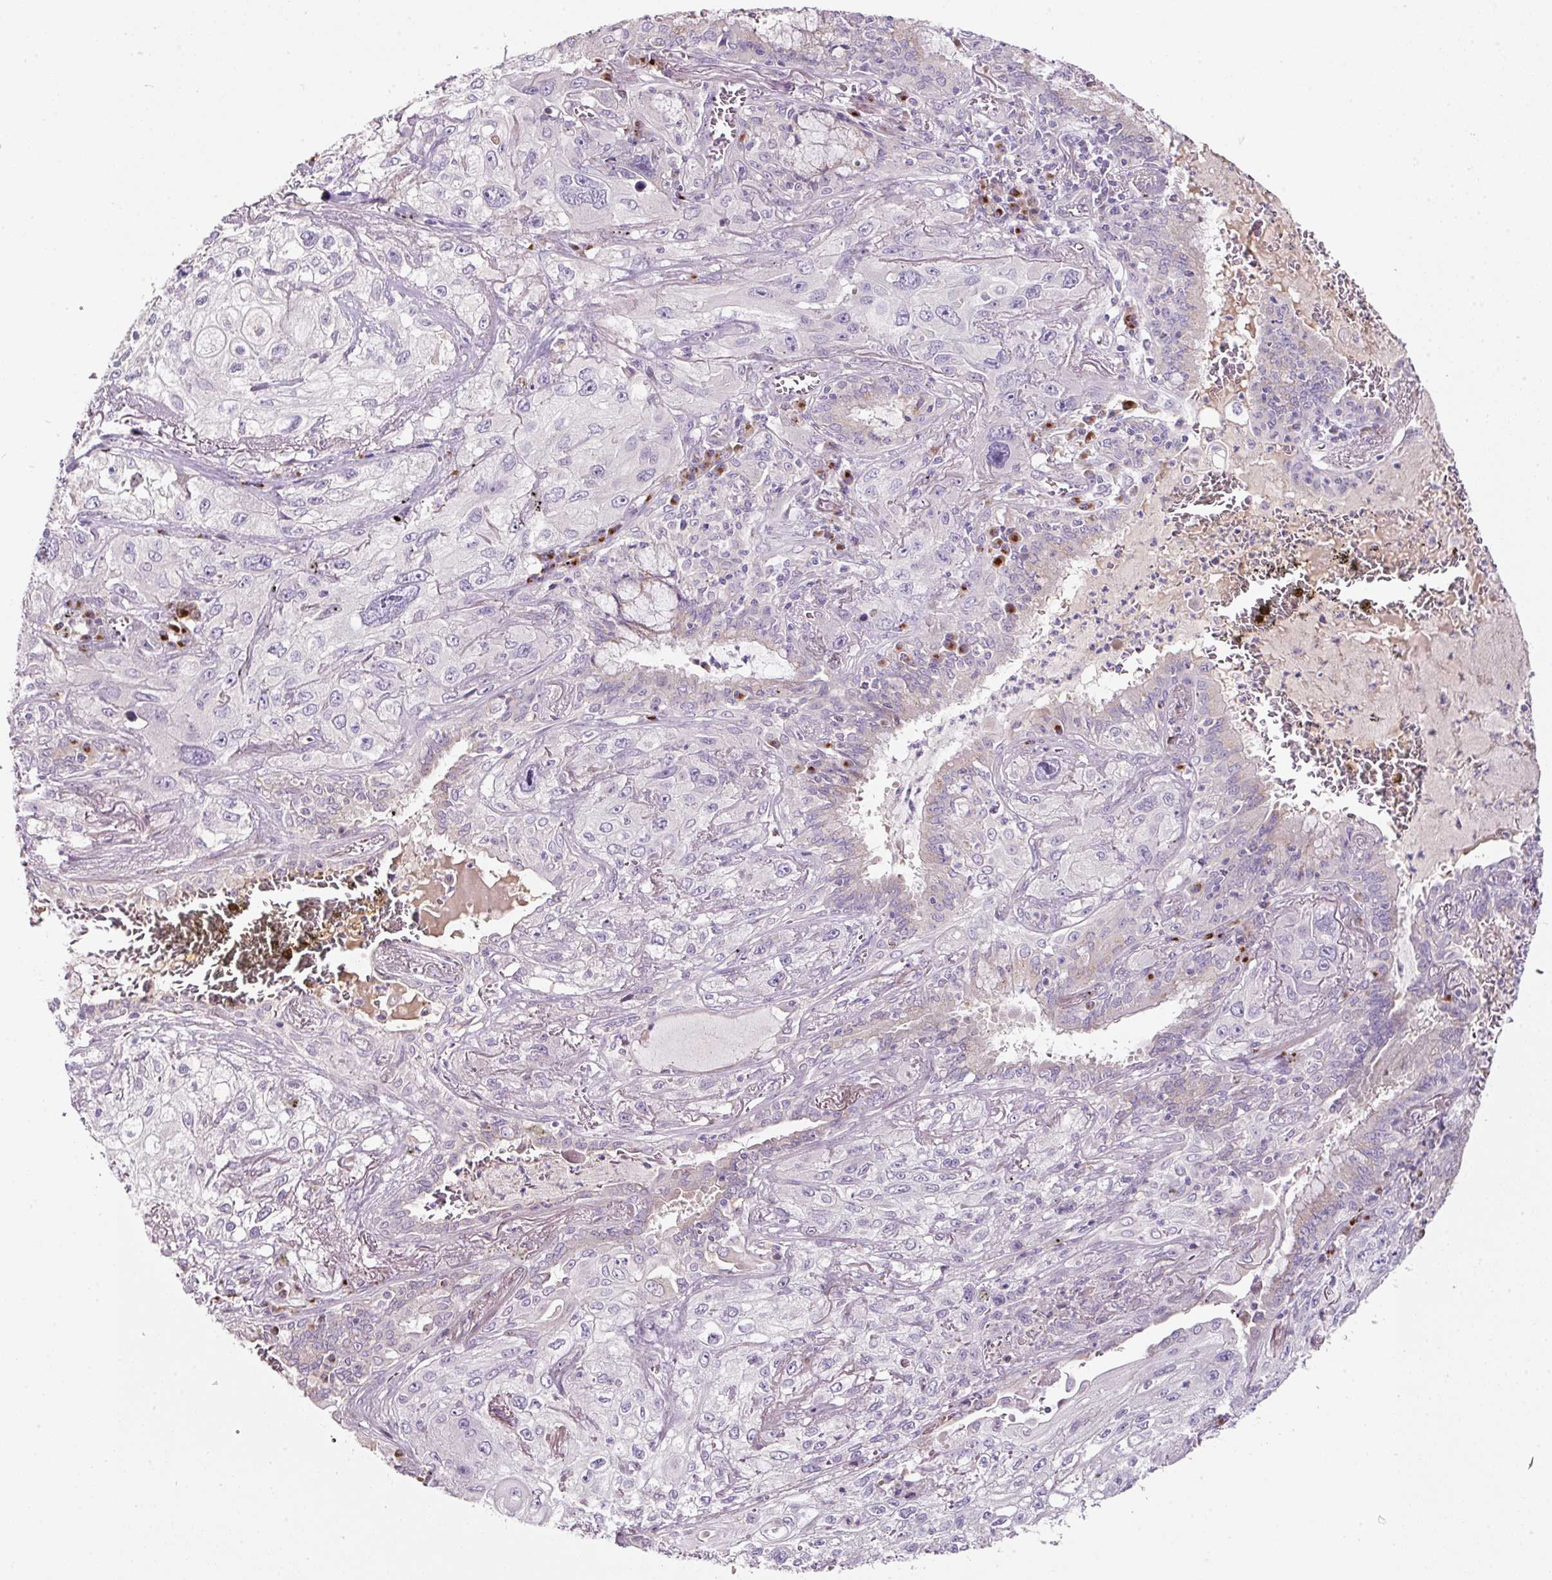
{"staining": {"intensity": "negative", "quantity": "none", "location": "none"}, "tissue": "lung cancer", "cell_type": "Tumor cells", "image_type": "cancer", "snomed": [{"axis": "morphology", "description": "Squamous cell carcinoma, NOS"}, {"axis": "topography", "description": "Lung"}], "caption": "Tumor cells are negative for protein expression in human lung squamous cell carcinoma.", "gene": "NBPF11", "patient": {"sex": "female", "age": 69}}